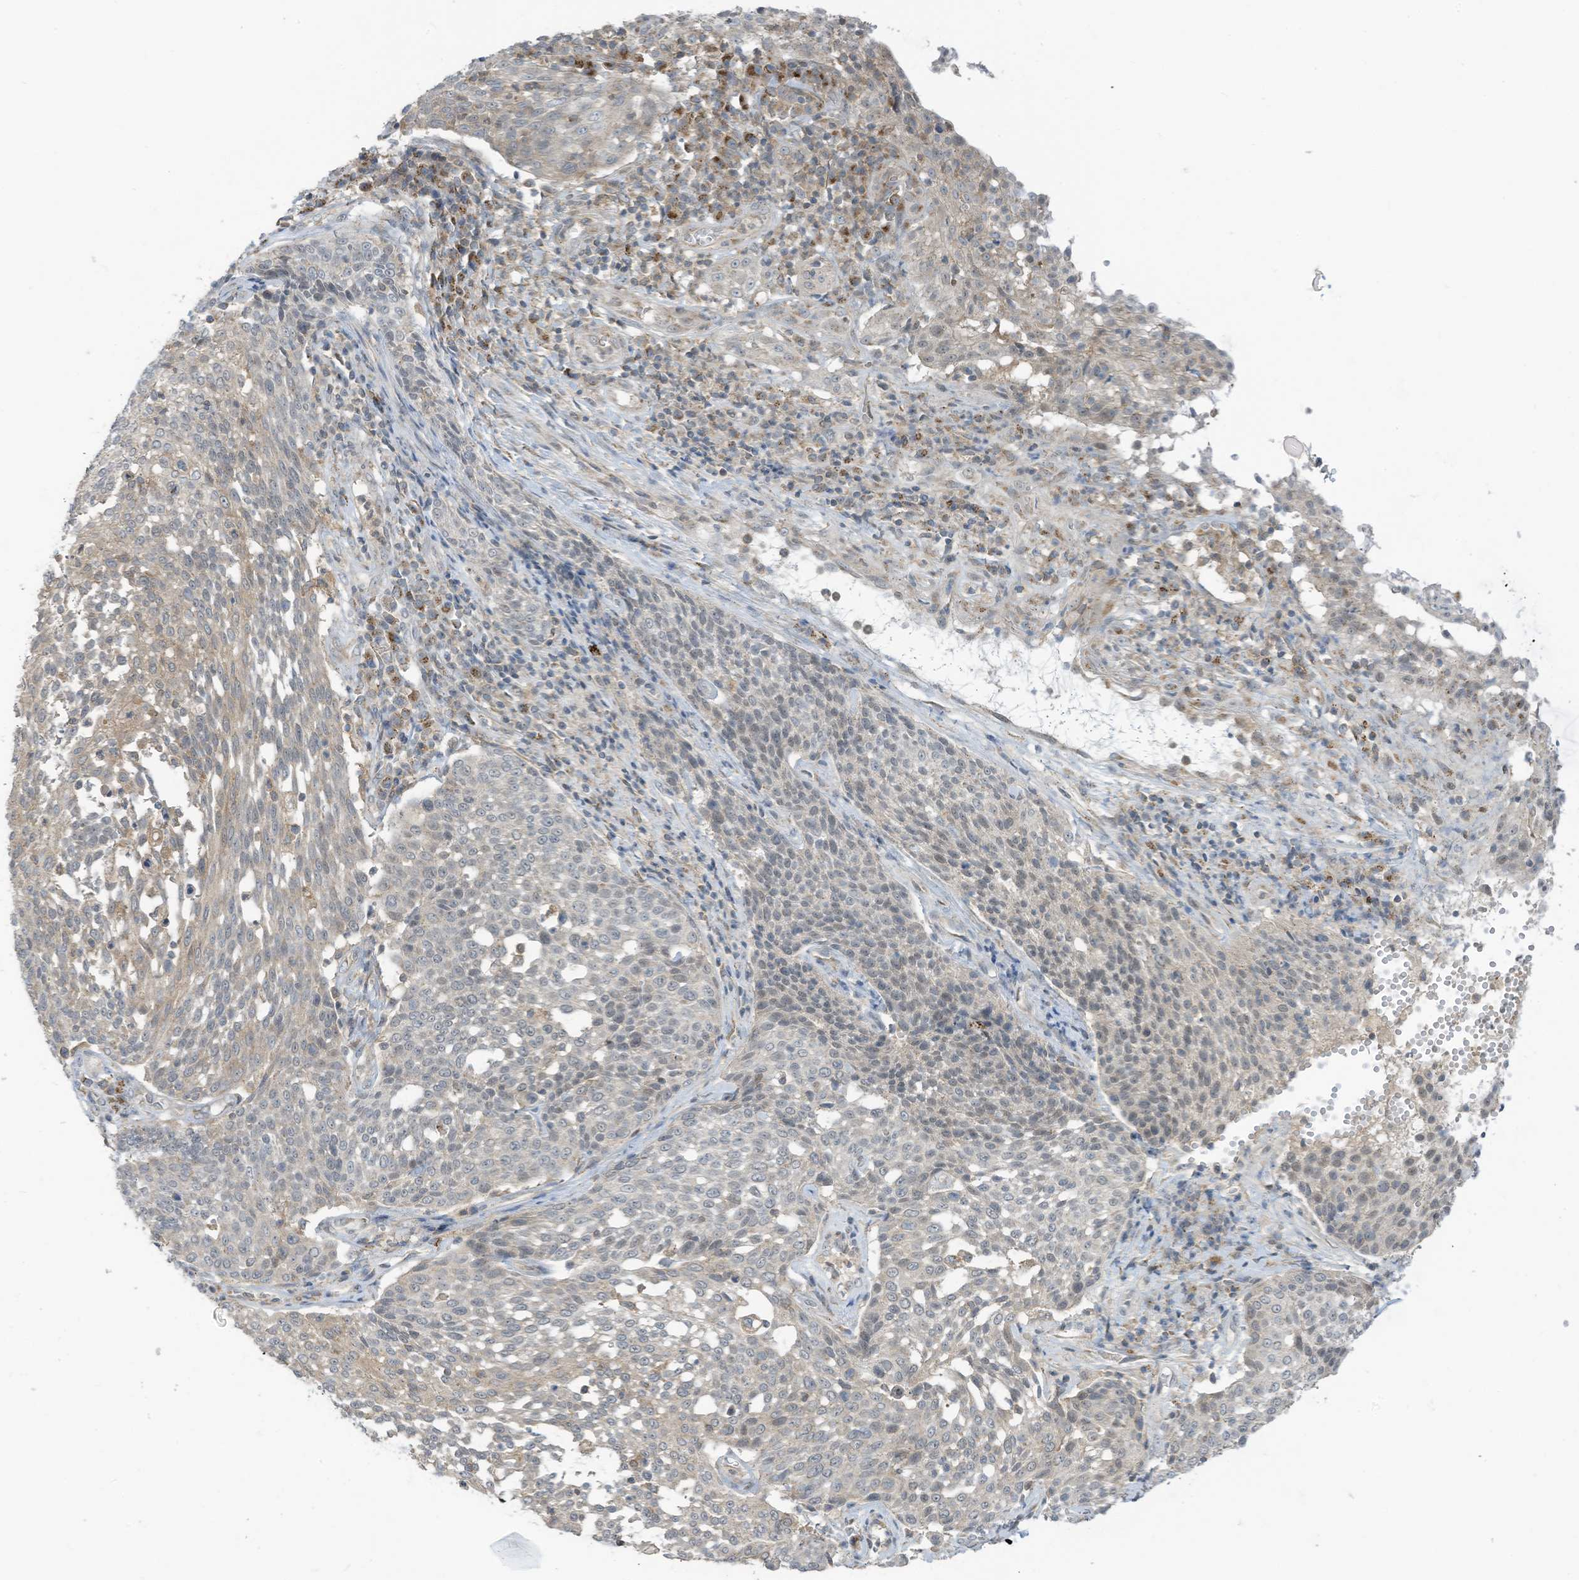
{"staining": {"intensity": "negative", "quantity": "none", "location": "none"}, "tissue": "cervical cancer", "cell_type": "Tumor cells", "image_type": "cancer", "snomed": [{"axis": "morphology", "description": "Squamous cell carcinoma, NOS"}, {"axis": "topography", "description": "Cervix"}], "caption": "The histopathology image shows no significant expression in tumor cells of cervical cancer (squamous cell carcinoma). (DAB (3,3'-diaminobenzidine) immunohistochemistry visualized using brightfield microscopy, high magnification).", "gene": "PARVG", "patient": {"sex": "female", "age": 34}}